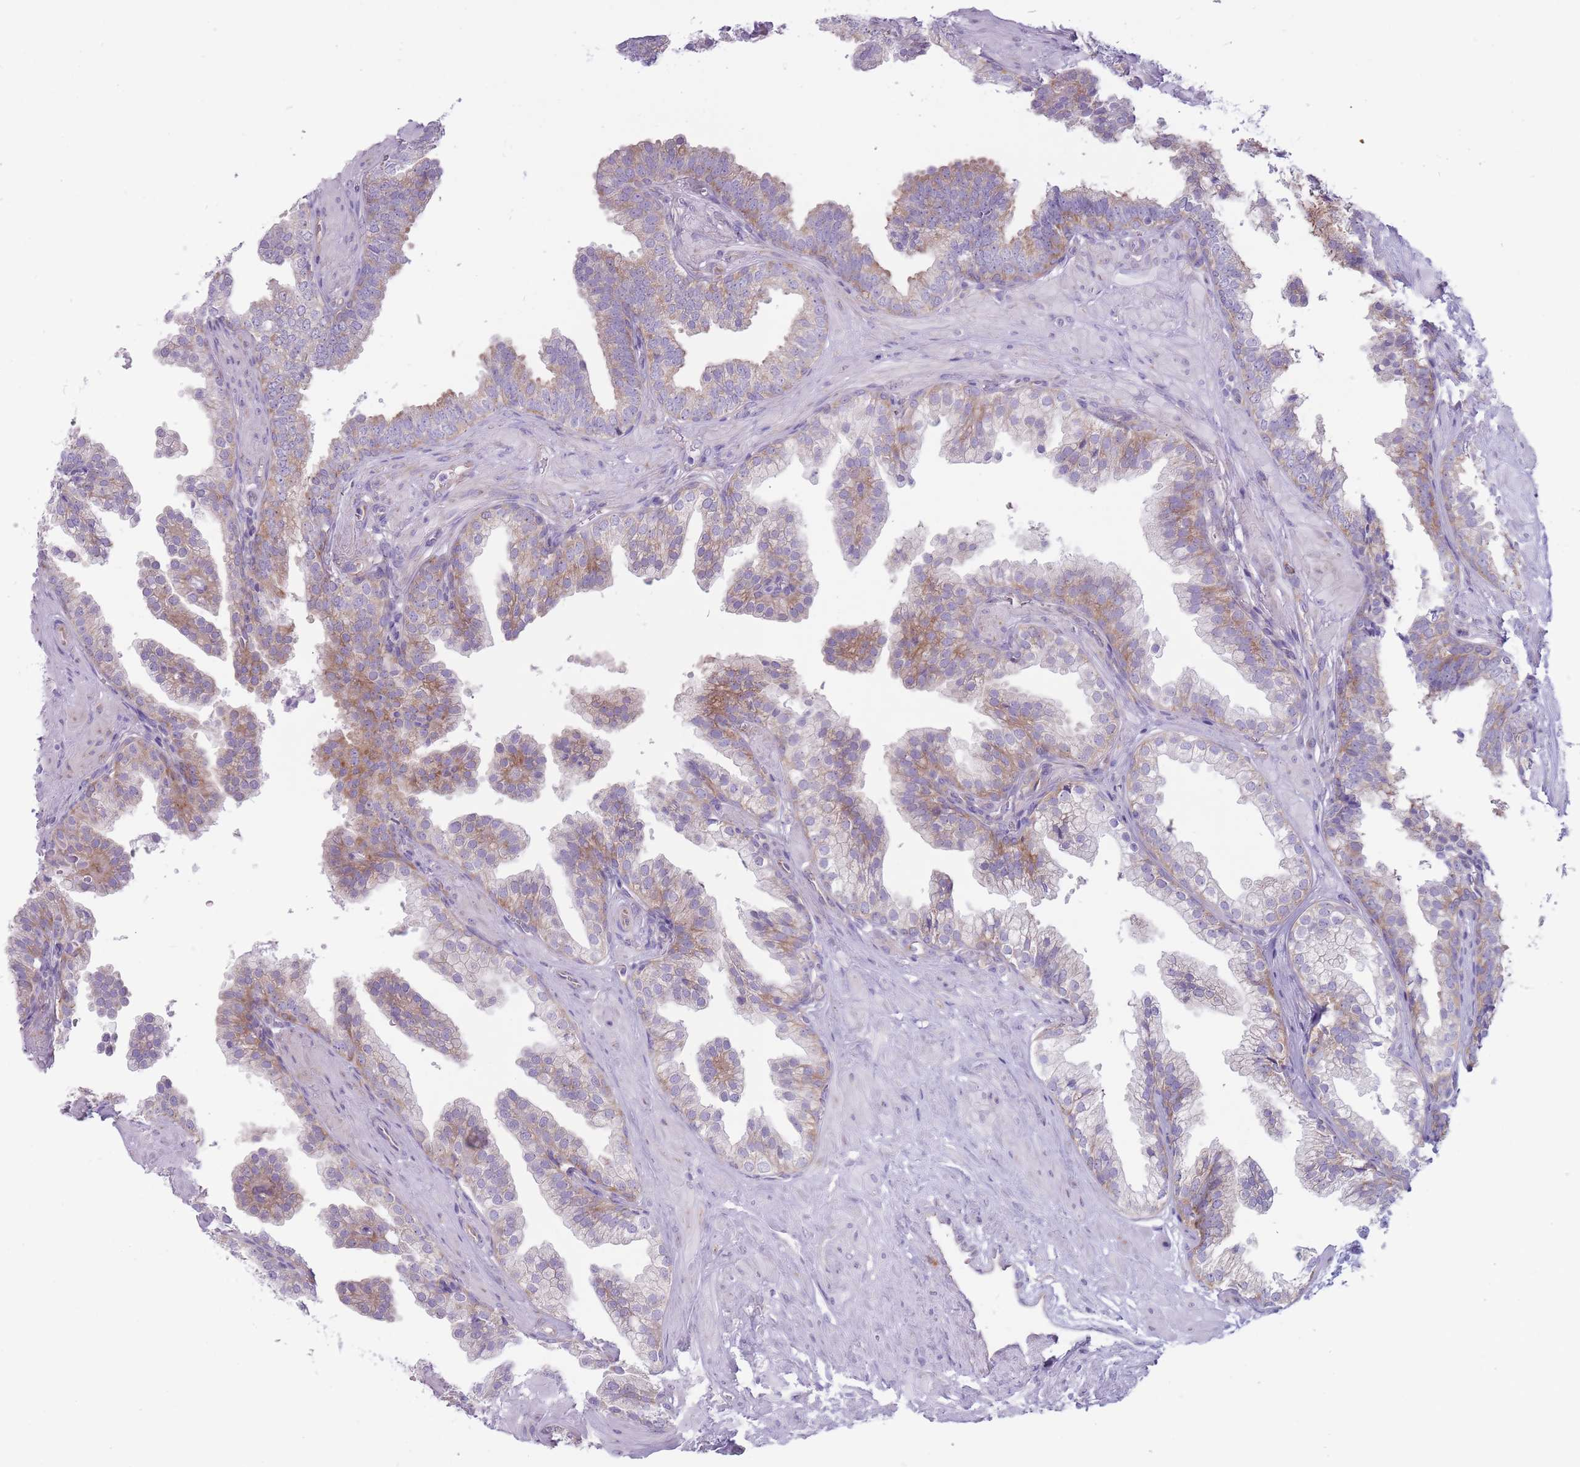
{"staining": {"intensity": "moderate", "quantity": "25%-75%", "location": "cytoplasmic/membranous"}, "tissue": "prostate", "cell_type": "Glandular cells", "image_type": "normal", "snomed": [{"axis": "morphology", "description": "Normal tissue, NOS"}, {"axis": "topography", "description": "Prostate"}, {"axis": "topography", "description": "Peripheral nerve tissue"}], "caption": "The immunohistochemical stain shows moderate cytoplasmic/membranous expression in glandular cells of normal prostate.", "gene": "RPL18", "patient": {"sex": "male", "age": 55}}